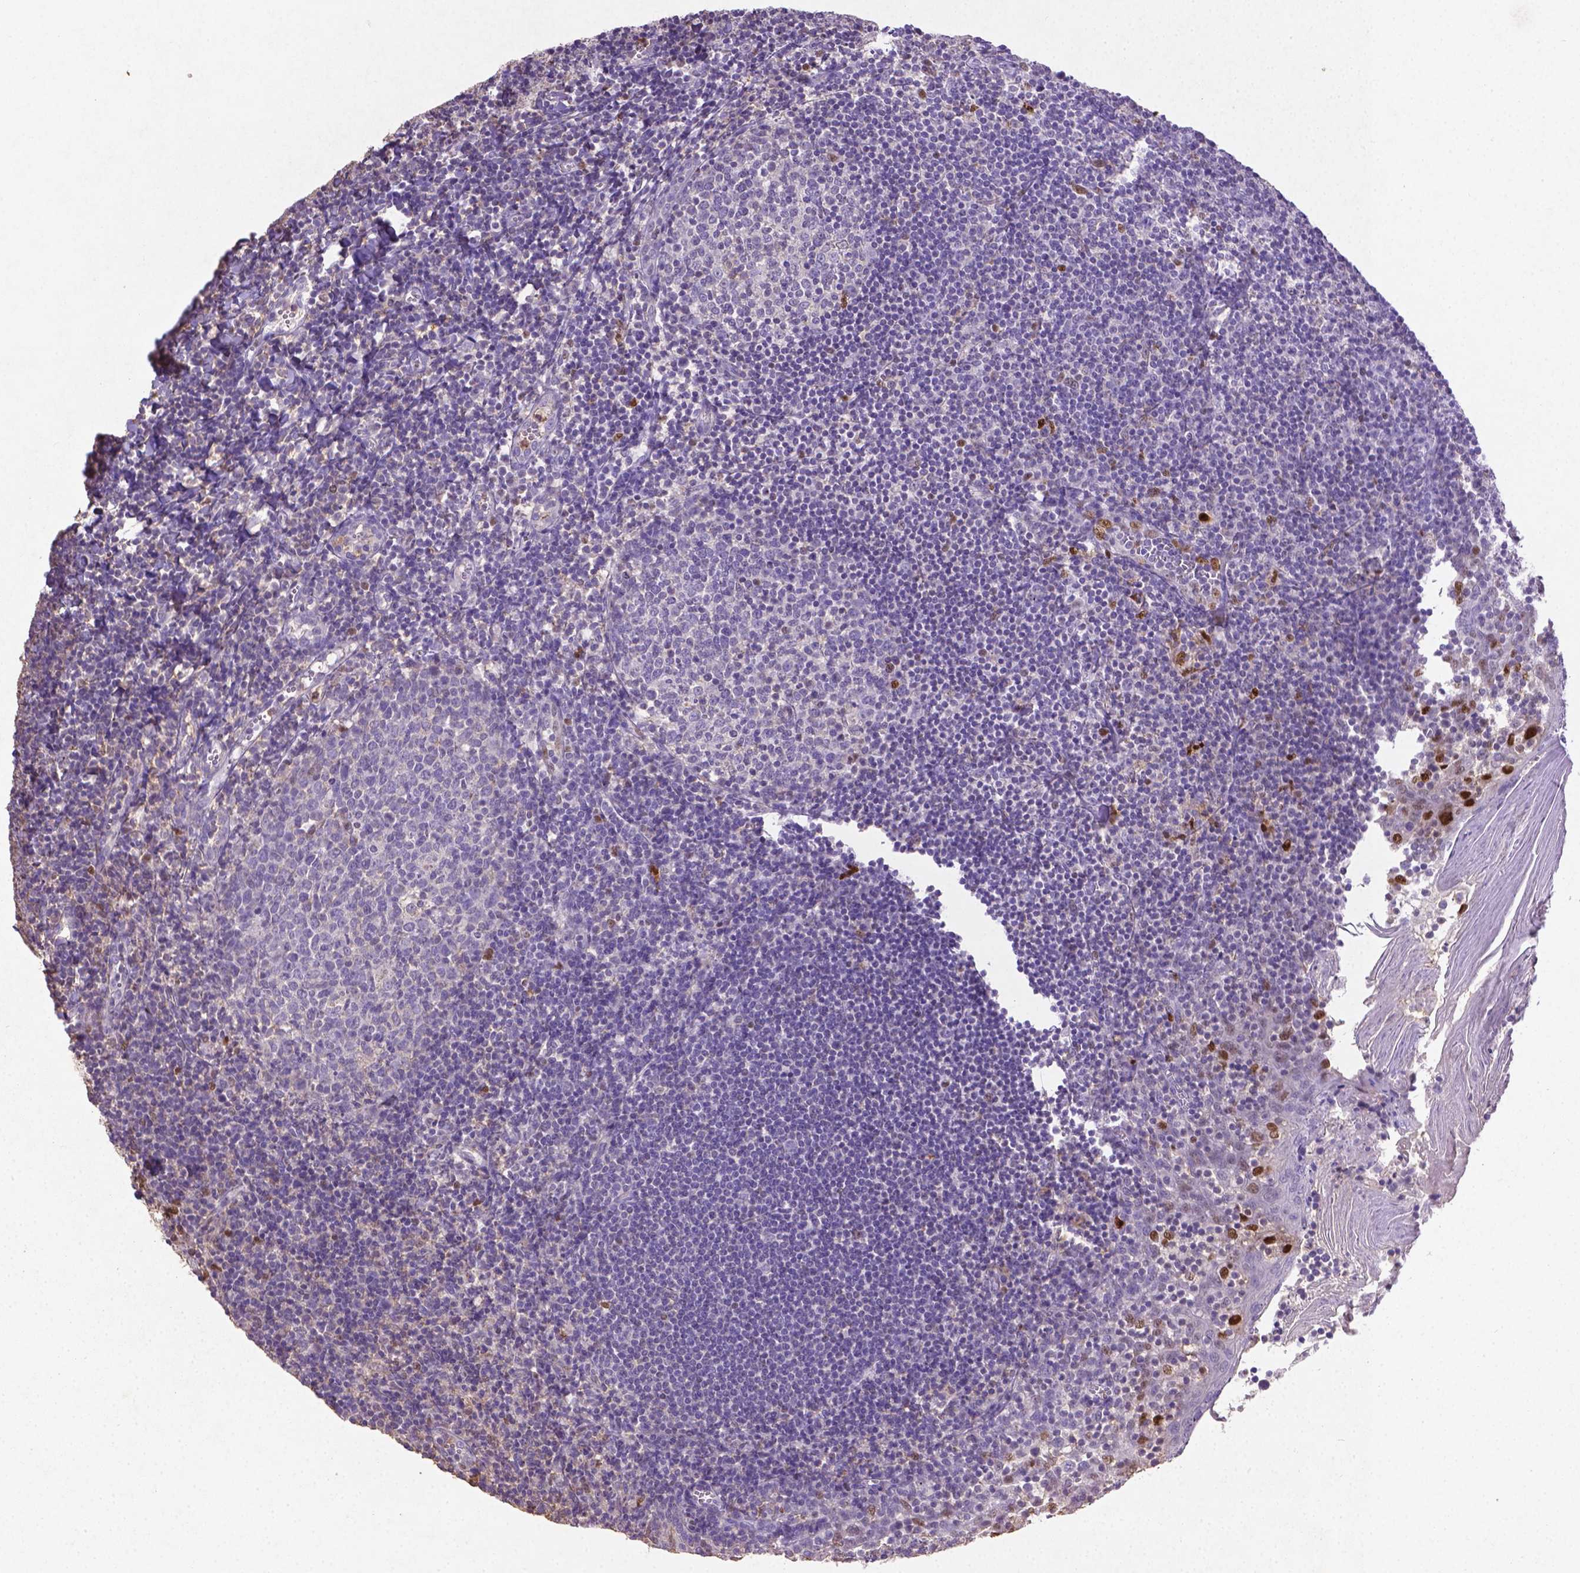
{"staining": {"intensity": "strong", "quantity": "<25%", "location": "nuclear"}, "tissue": "lymph node", "cell_type": "Germinal center cells", "image_type": "normal", "snomed": [{"axis": "morphology", "description": "Normal tissue, NOS"}, {"axis": "topography", "description": "Lymph node"}], "caption": "Immunohistochemistry (IHC) (DAB (3,3'-diaminobenzidine)) staining of normal lymph node exhibits strong nuclear protein staining in about <25% of germinal center cells. Nuclei are stained in blue.", "gene": "CDKN1A", "patient": {"sex": "female", "age": 21}}